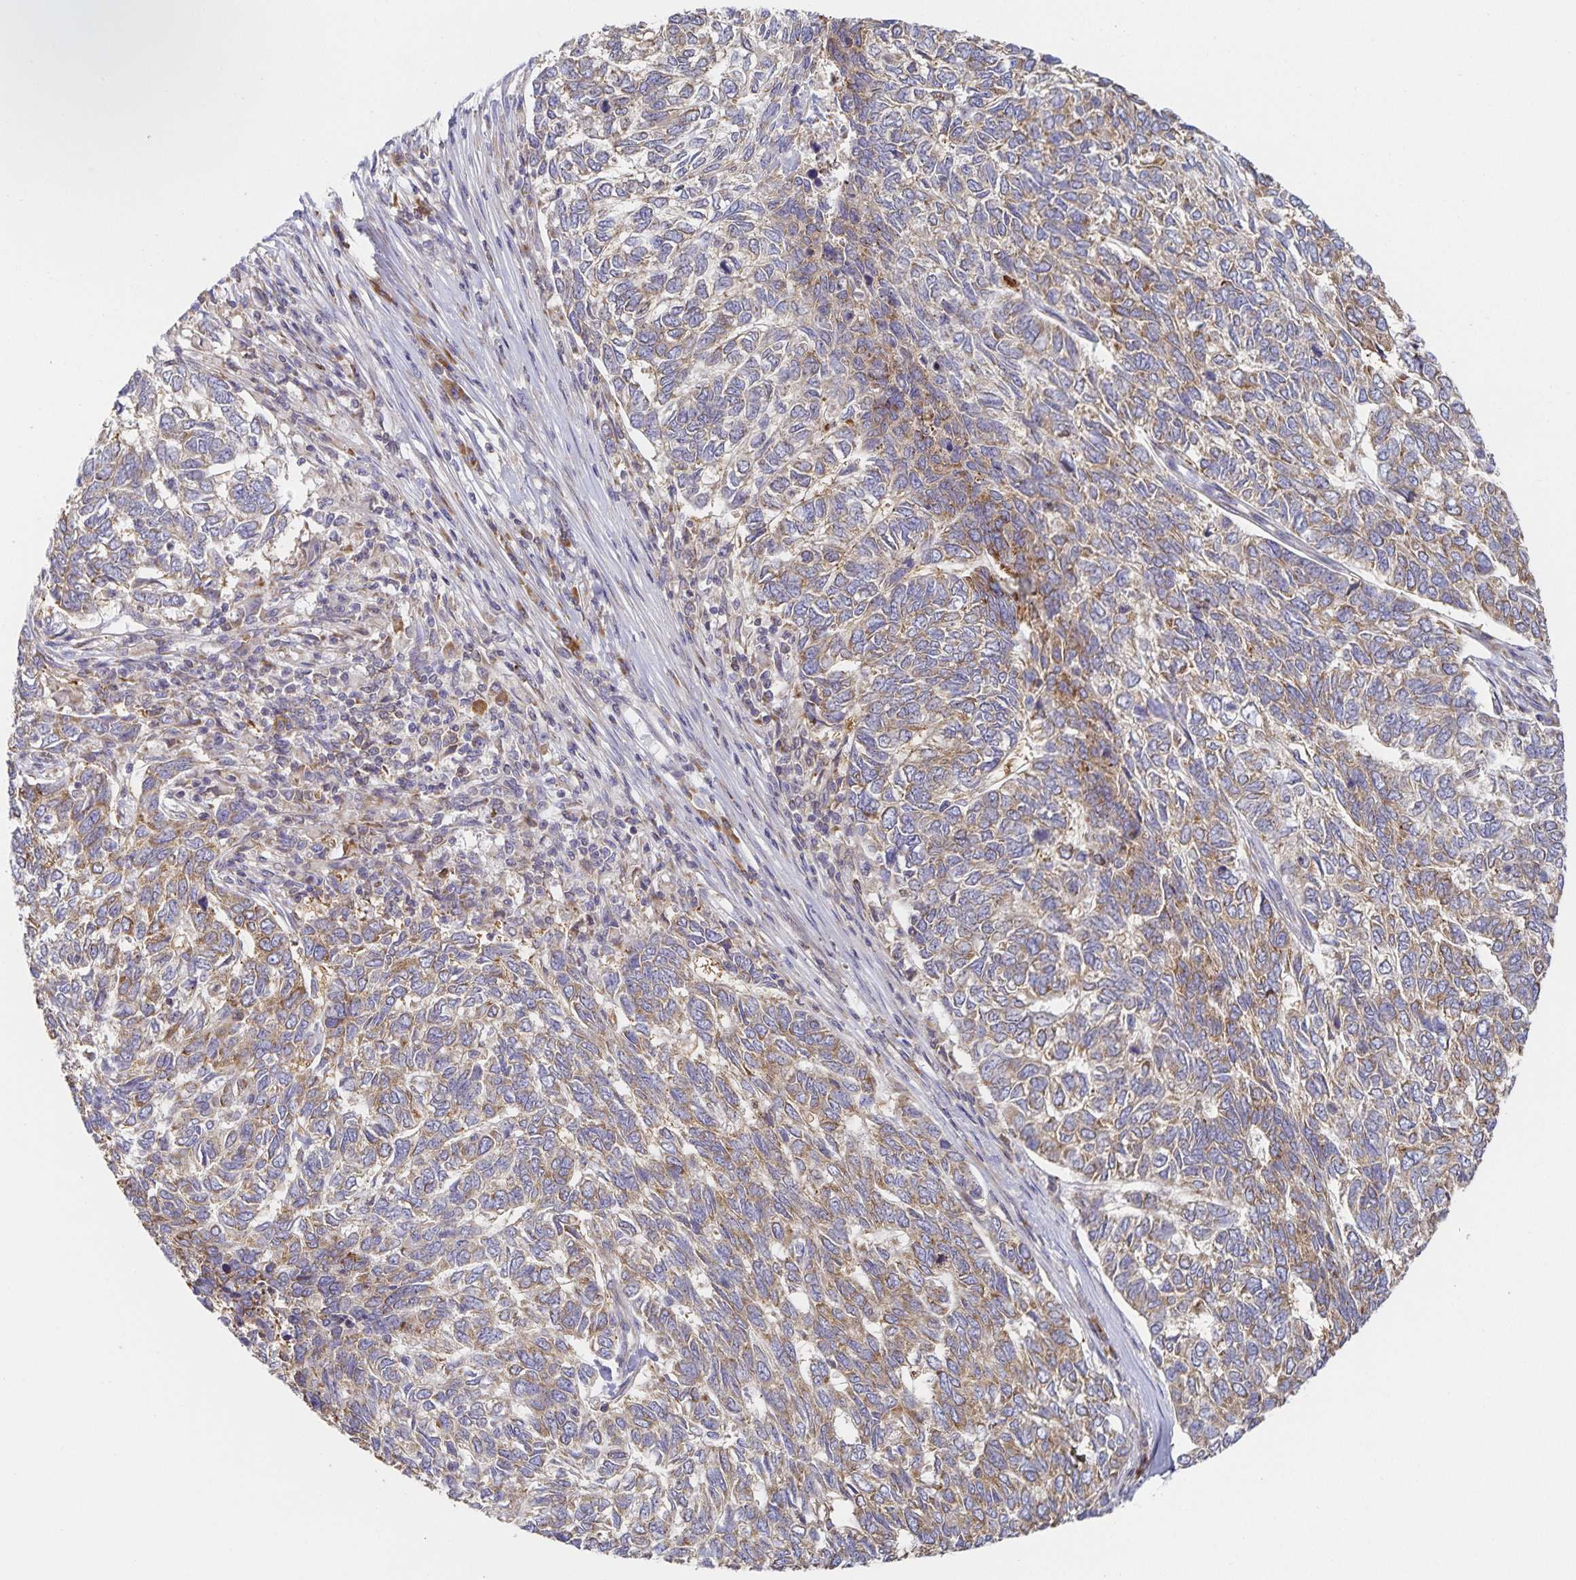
{"staining": {"intensity": "weak", "quantity": ">75%", "location": "cytoplasmic/membranous"}, "tissue": "skin cancer", "cell_type": "Tumor cells", "image_type": "cancer", "snomed": [{"axis": "morphology", "description": "Basal cell carcinoma"}, {"axis": "topography", "description": "Skin"}], "caption": "Immunohistochemical staining of skin cancer demonstrates low levels of weak cytoplasmic/membranous protein positivity in approximately >75% of tumor cells. (DAB = brown stain, brightfield microscopy at high magnification).", "gene": "NOMO1", "patient": {"sex": "female", "age": 65}}